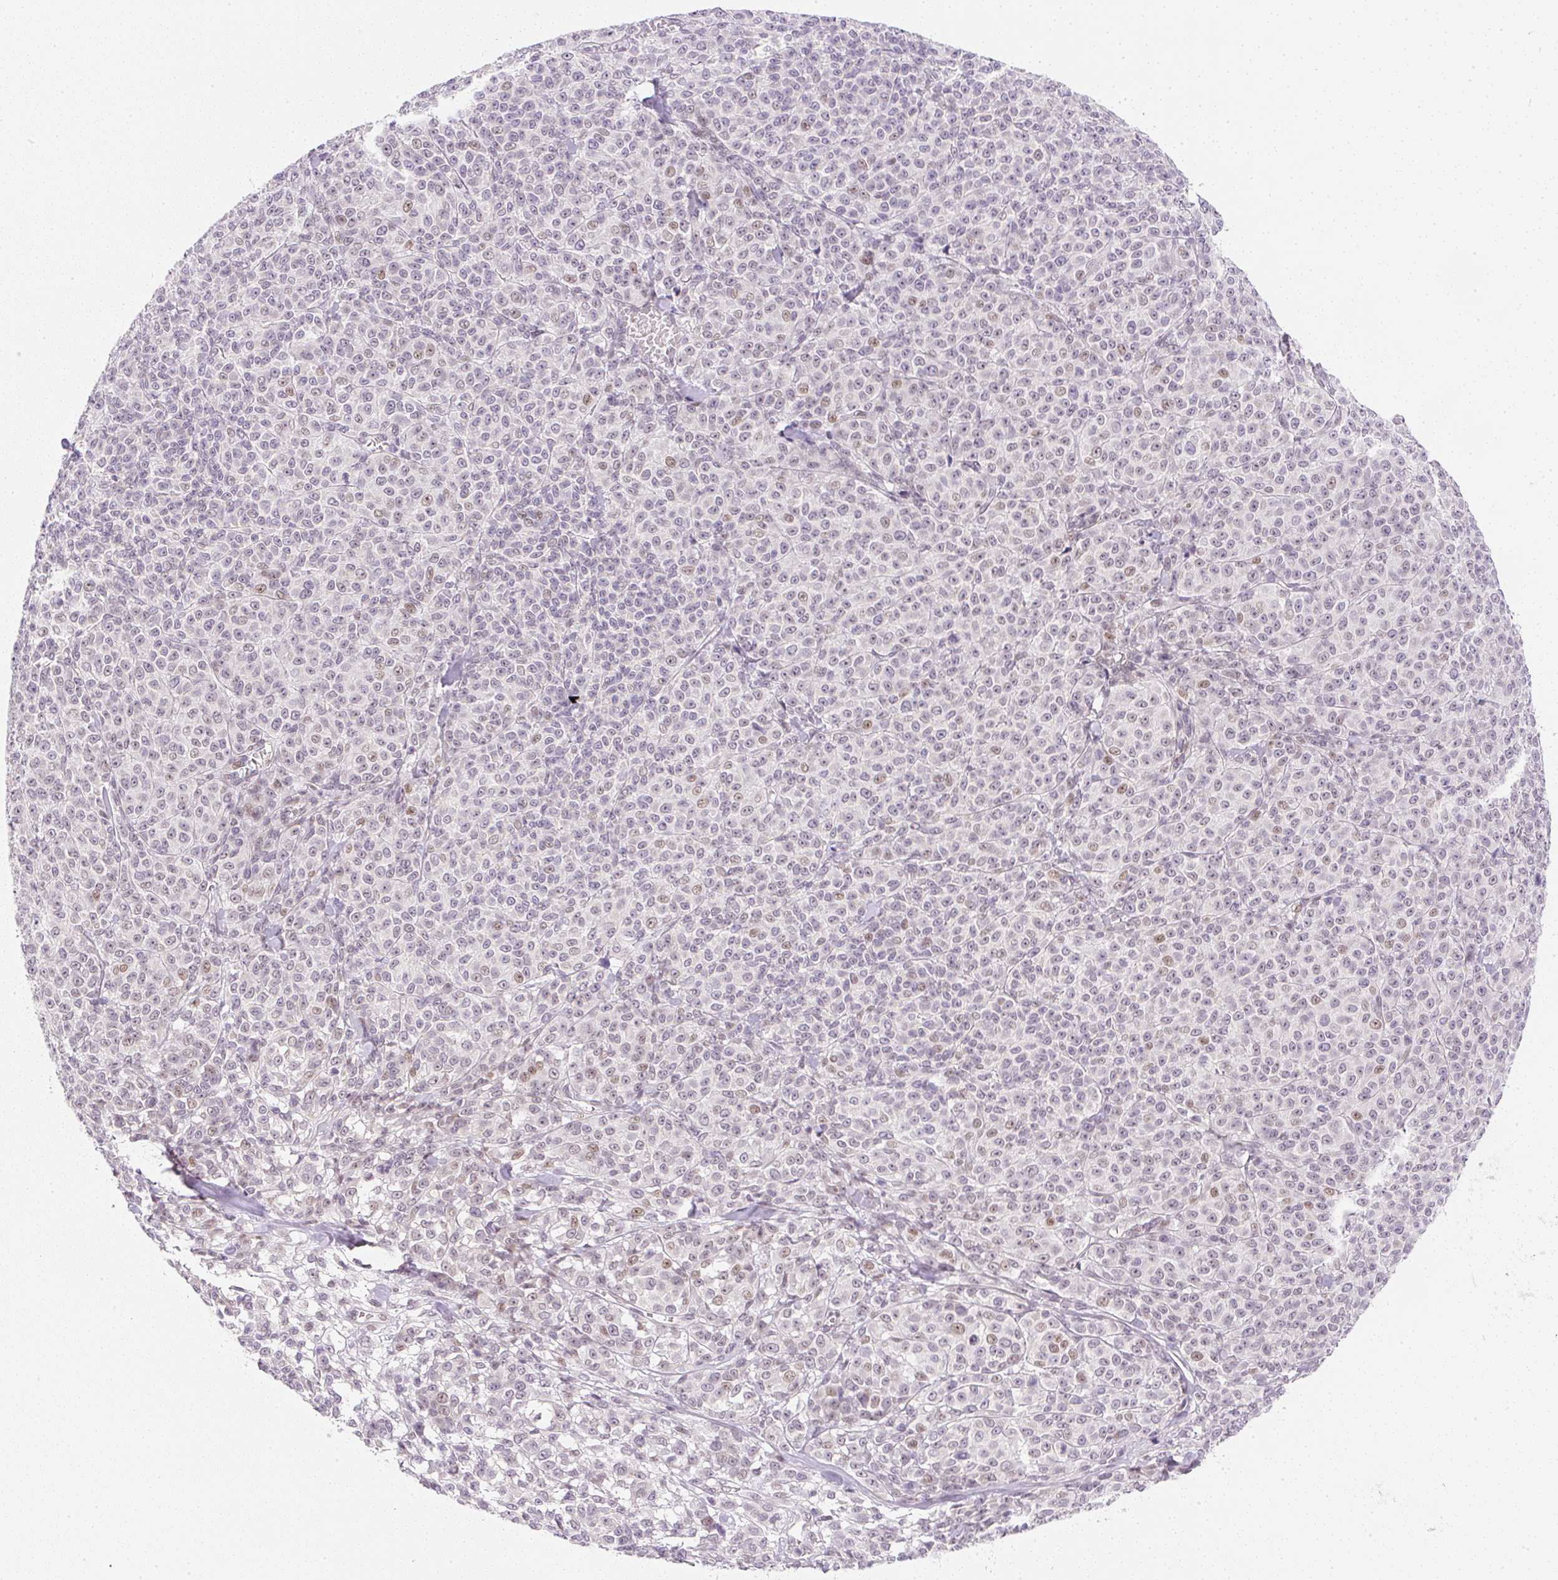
{"staining": {"intensity": "weak", "quantity": "25%-75%", "location": "nuclear"}, "tissue": "melanoma", "cell_type": "Tumor cells", "image_type": "cancer", "snomed": [{"axis": "morphology", "description": "Normal tissue, NOS"}, {"axis": "morphology", "description": "Malignant melanoma, NOS"}, {"axis": "topography", "description": "Skin"}], "caption": "The photomicrograph demonstrates staining of melanoma, revealing weak nuclear protein staining (brown color) within tumor cells.", "gene": "DPPA4", "patient": {"sex": "female", "age": 34}}